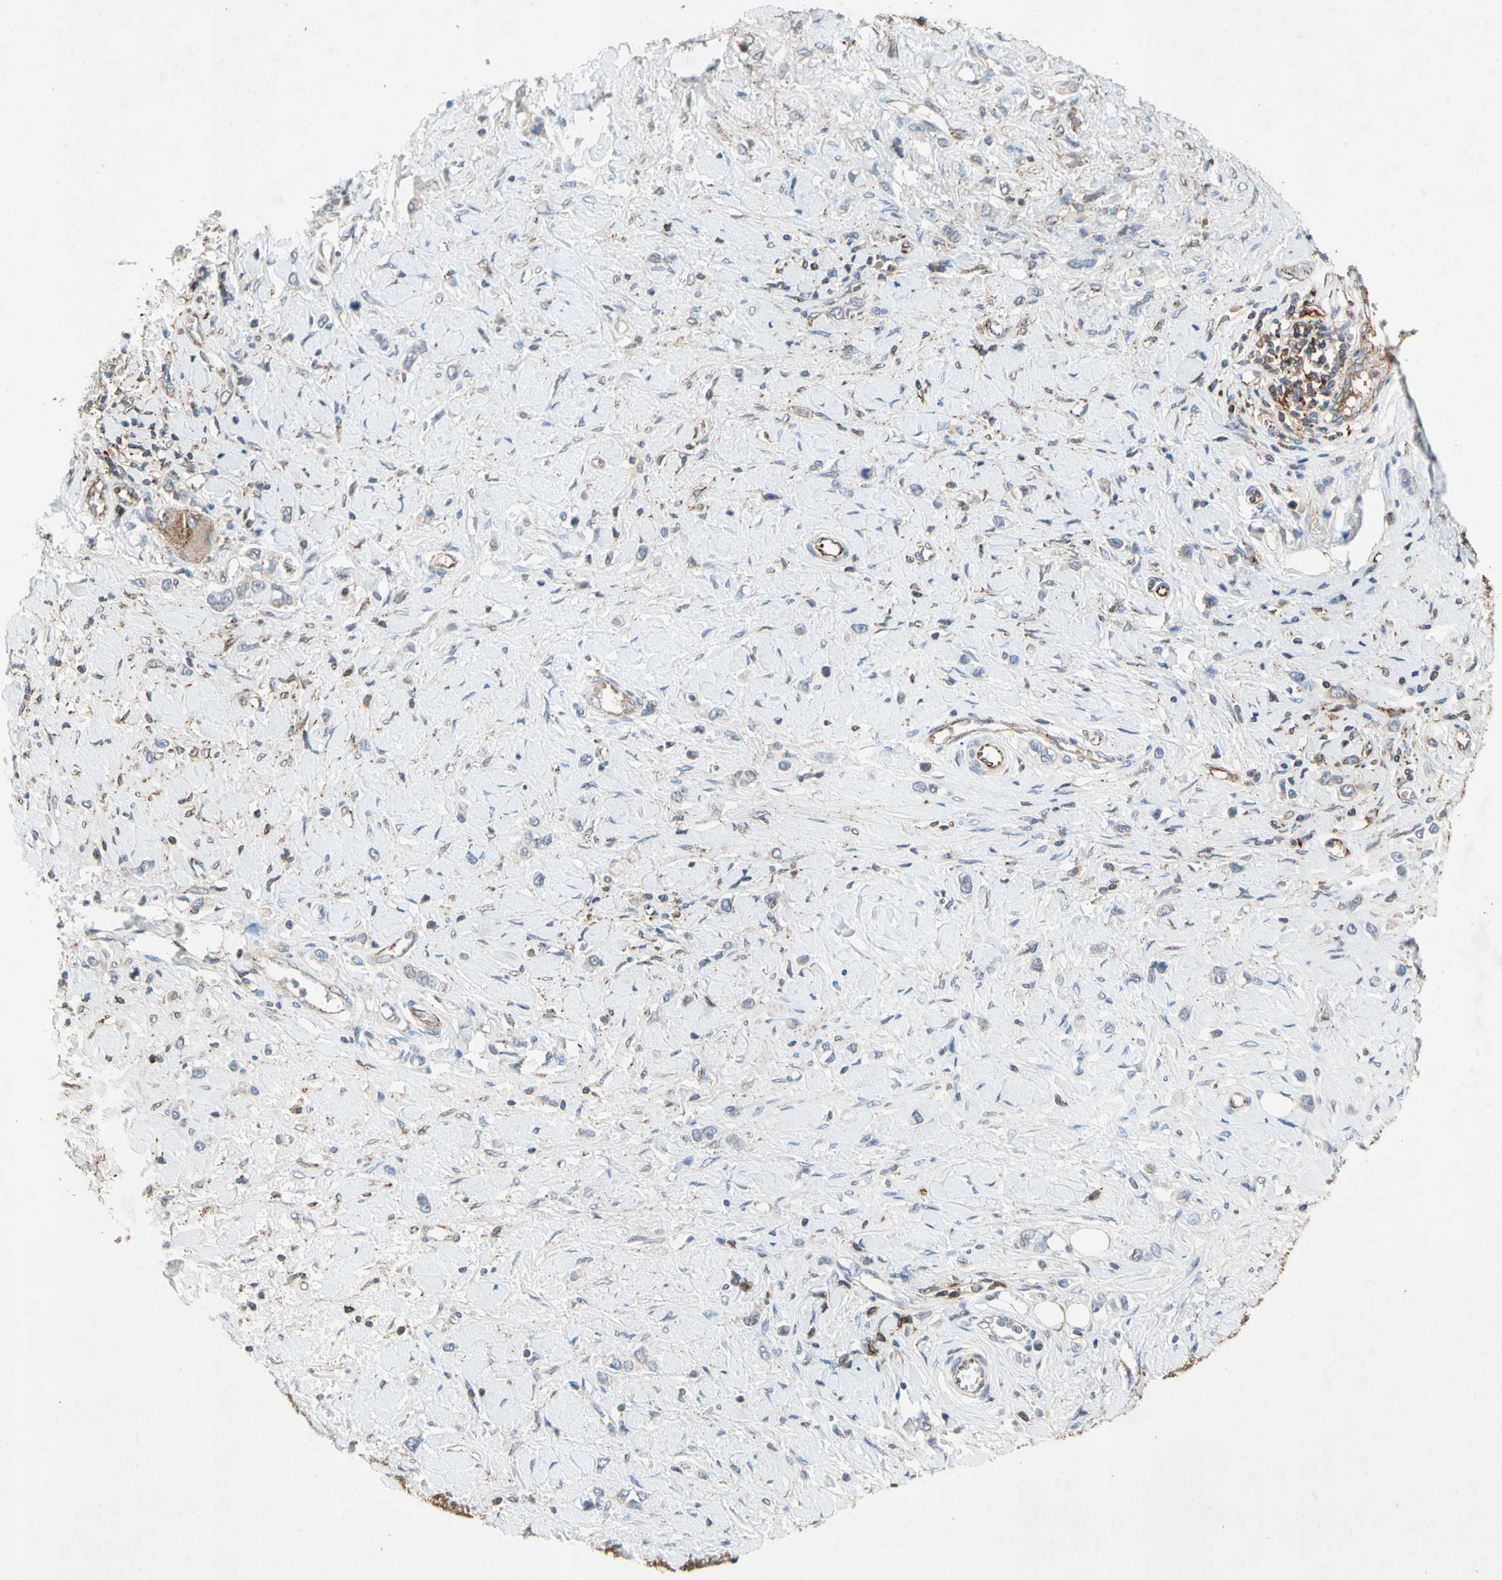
{"staining": {"intensity": "negative", "quantity": "none", "location": "none"}, "tissue": "stomach cancer", "cell_type": "Tumor cells", "image_type": "cancer", "snomed": [{"axis": "morphology", "description": "Normal tissue, NOS"}, {"axis": "morphology", "description": "Adenocarcinoma, NOS"}, {"axis": "topography", "description": "Stomach, upper"}, {"axis": "topography", "description": "Stomach"}], "caption": "Protein analysis of adenocarcinoma (stomach) shows no significant staining in tumor cells.", "gene": "NDFIP2", "patient": {"sex": "female", "age": 65}}